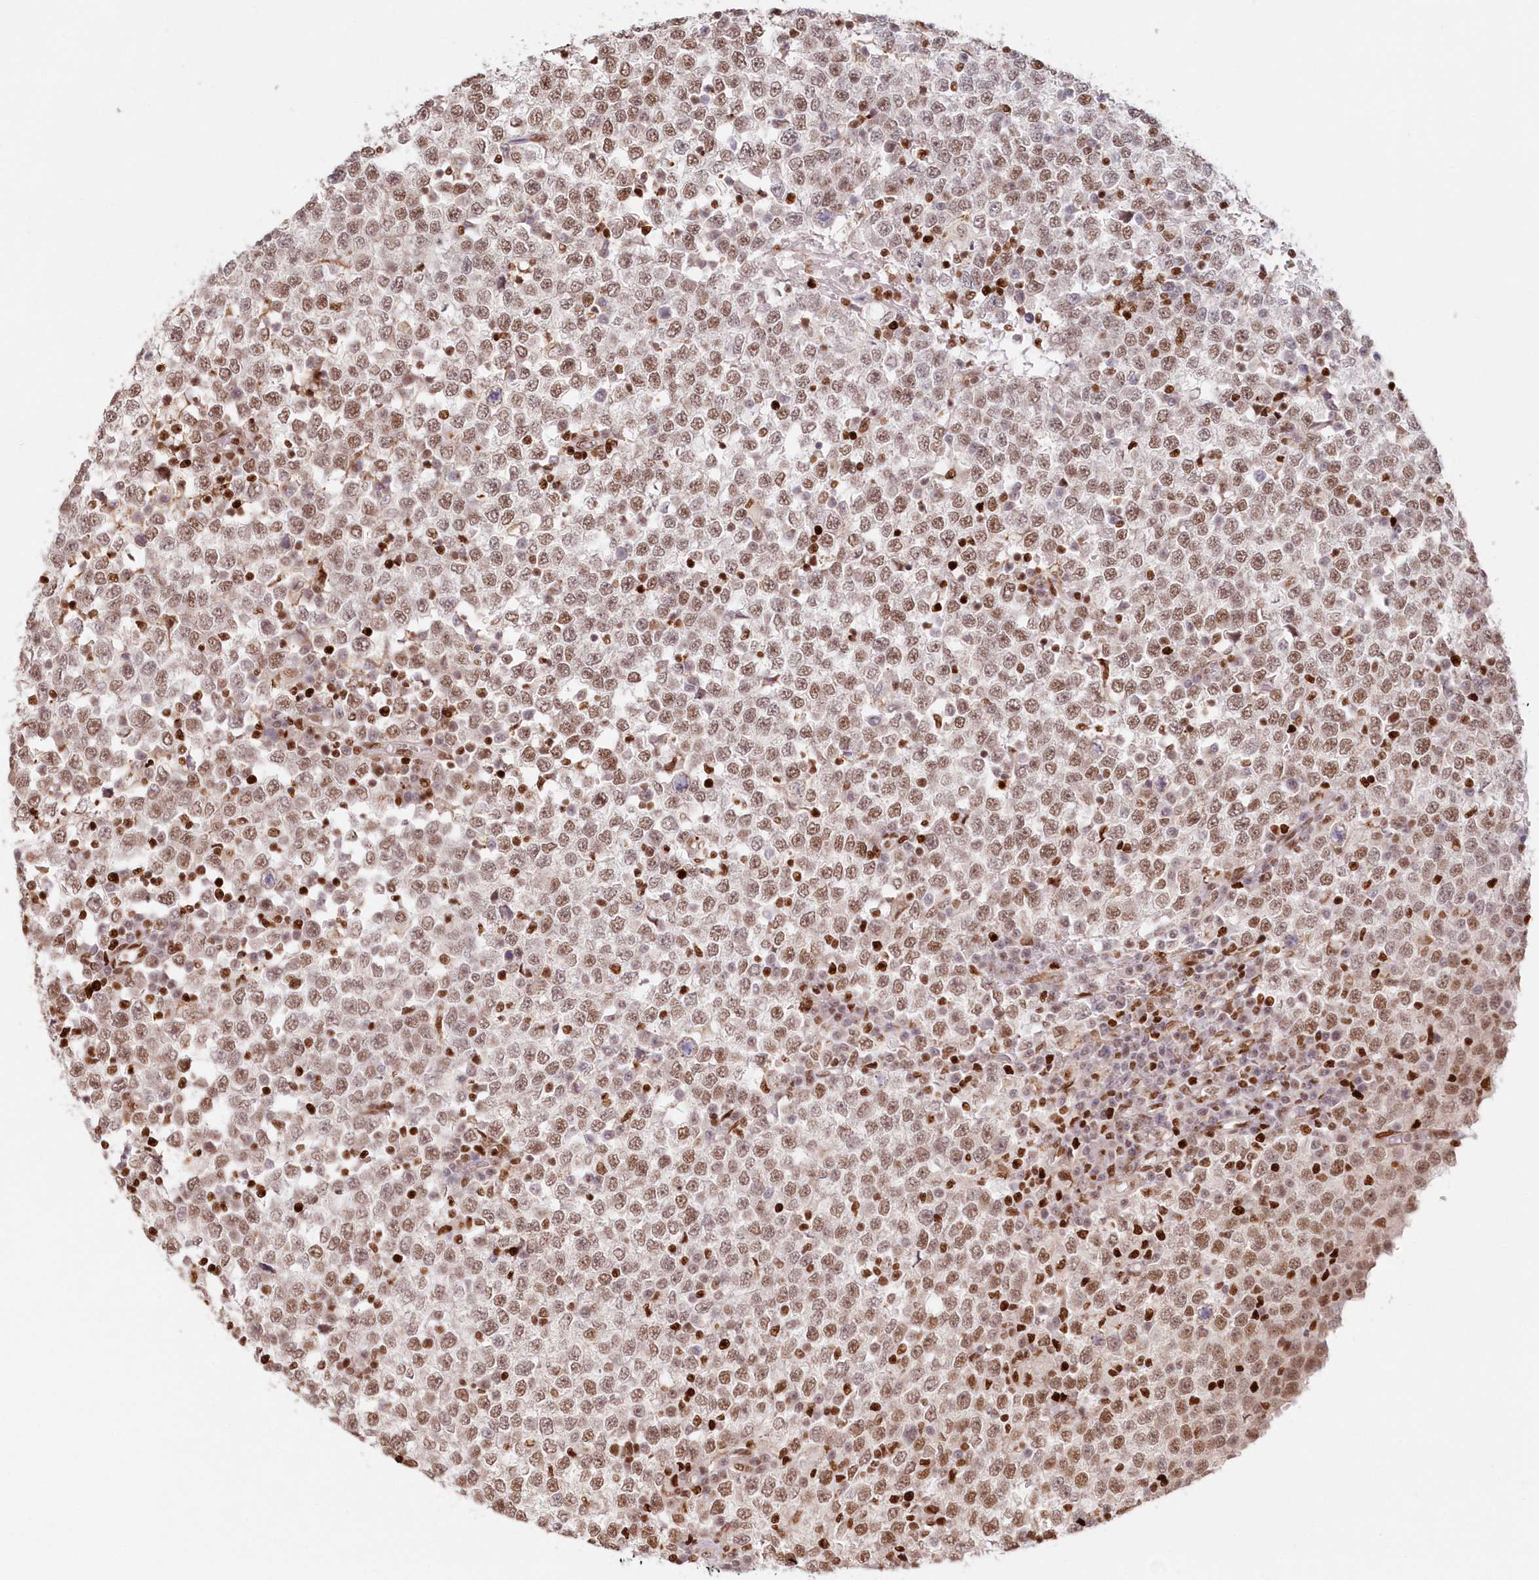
{"staining": {"intensity": "moderate", "quantity": ">75%", "location": "nuclear"}, "tissue": "testis cancer", "cell_type": "Tumor cells", "image_type": "cancer", "snomed": [{"axis": "morphology", "description": "Seminoma, NOS"}, {"axis": "topography", "description": "Testis"}], "caption": "Seminoma (testis) stained with IHC reveals moderate nuclear staining in about >75% of tumor cells.", "gene": "POLR2B", "patient": {"sex": "male", "age": 65}}